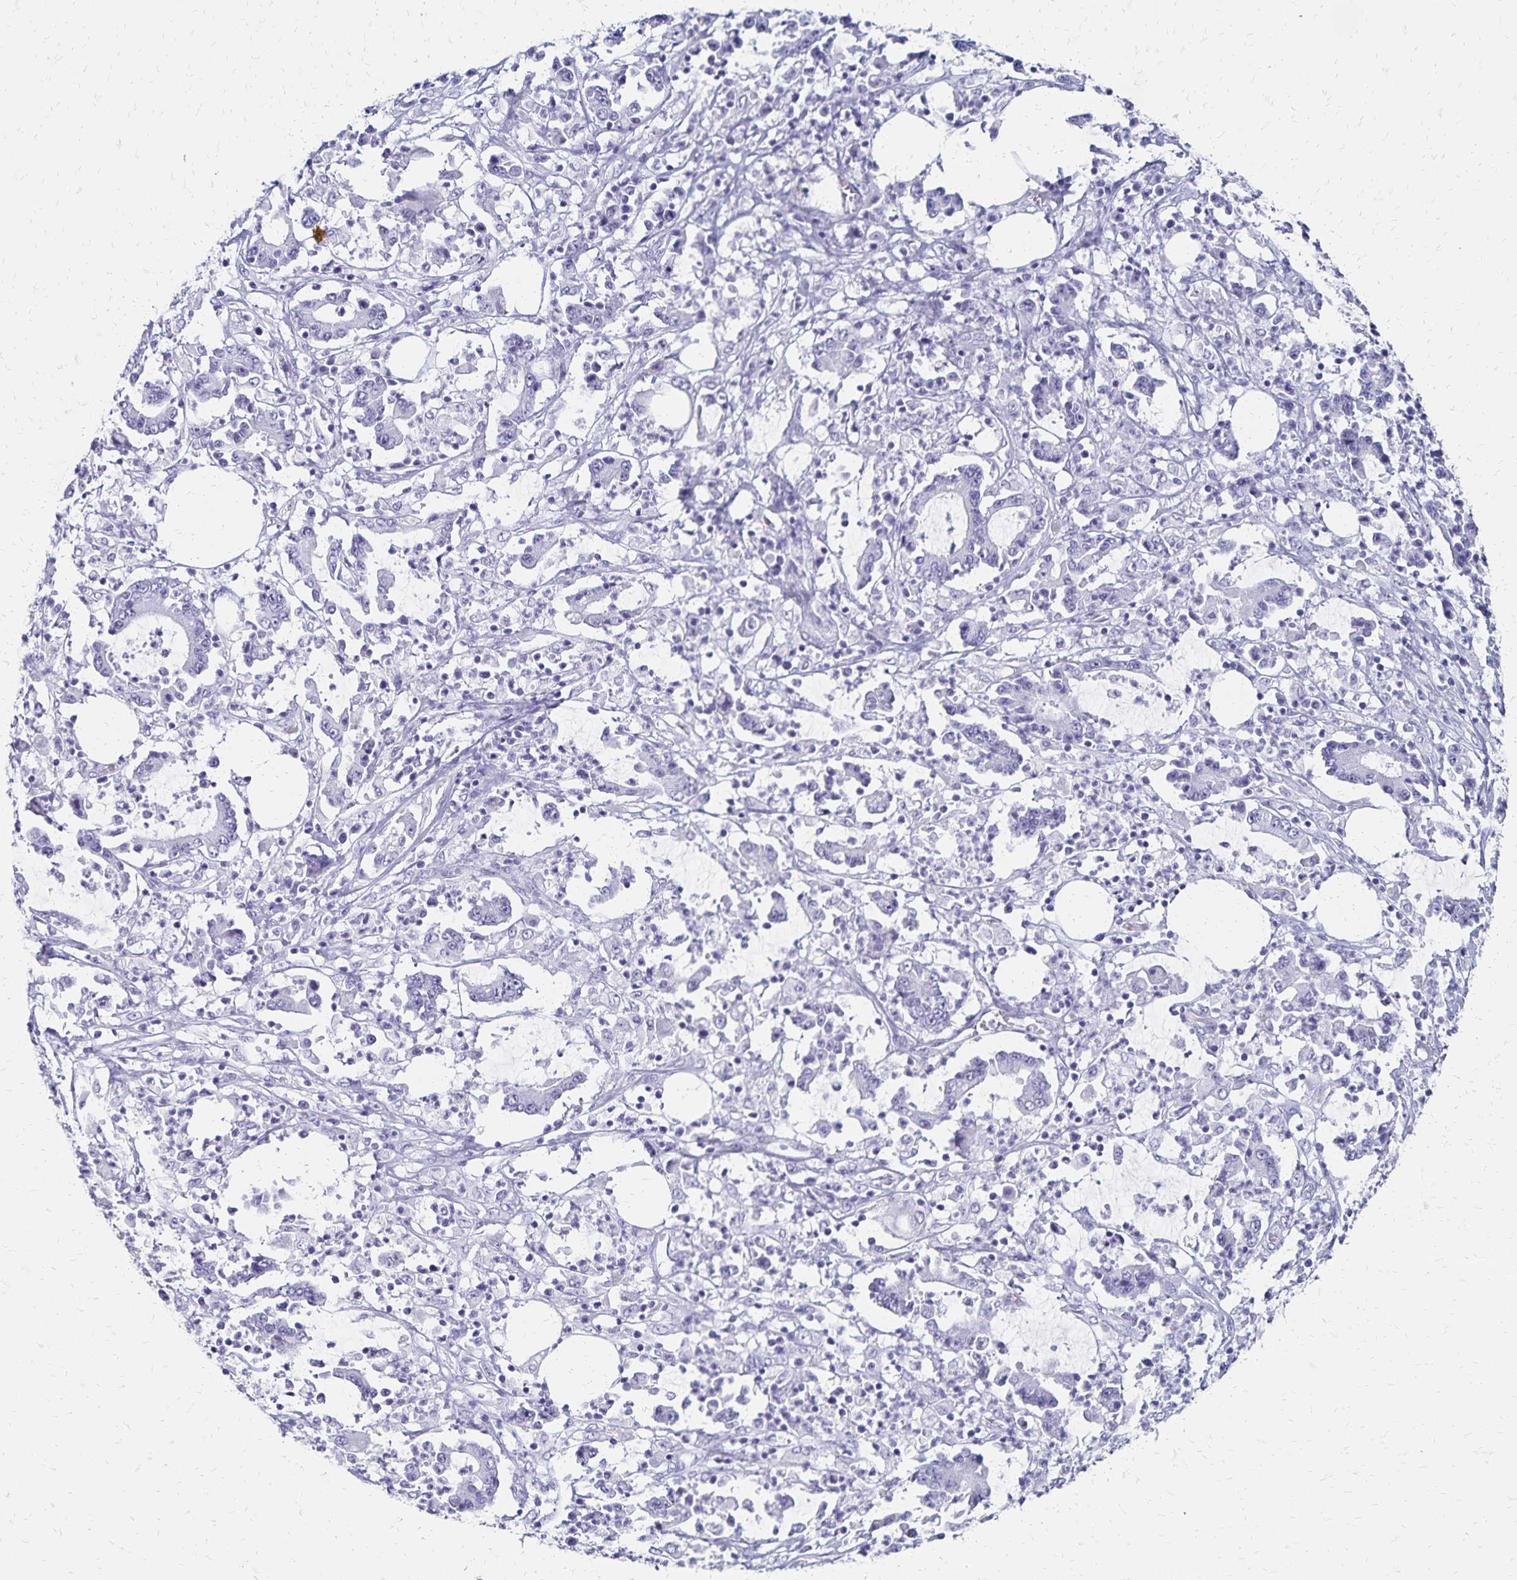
{"staining": {"intensity": "negative", "quantity": "none", "location": "none"}, "tissue": "stomach cancer", "cell_type": "Tumor cells", "image_type": "cancer", "snomed": [{"axis": "morphology", "description": "Adenocarcinoma, NOS"}, {"axis": "topography", "description": "Stomach, upper"}], "caption": "Tumor cells are negative for protein expression in human adenocarcinoma (stomach).", "gene": "GIP", "patient": {"sex": "male", "age": 68}}